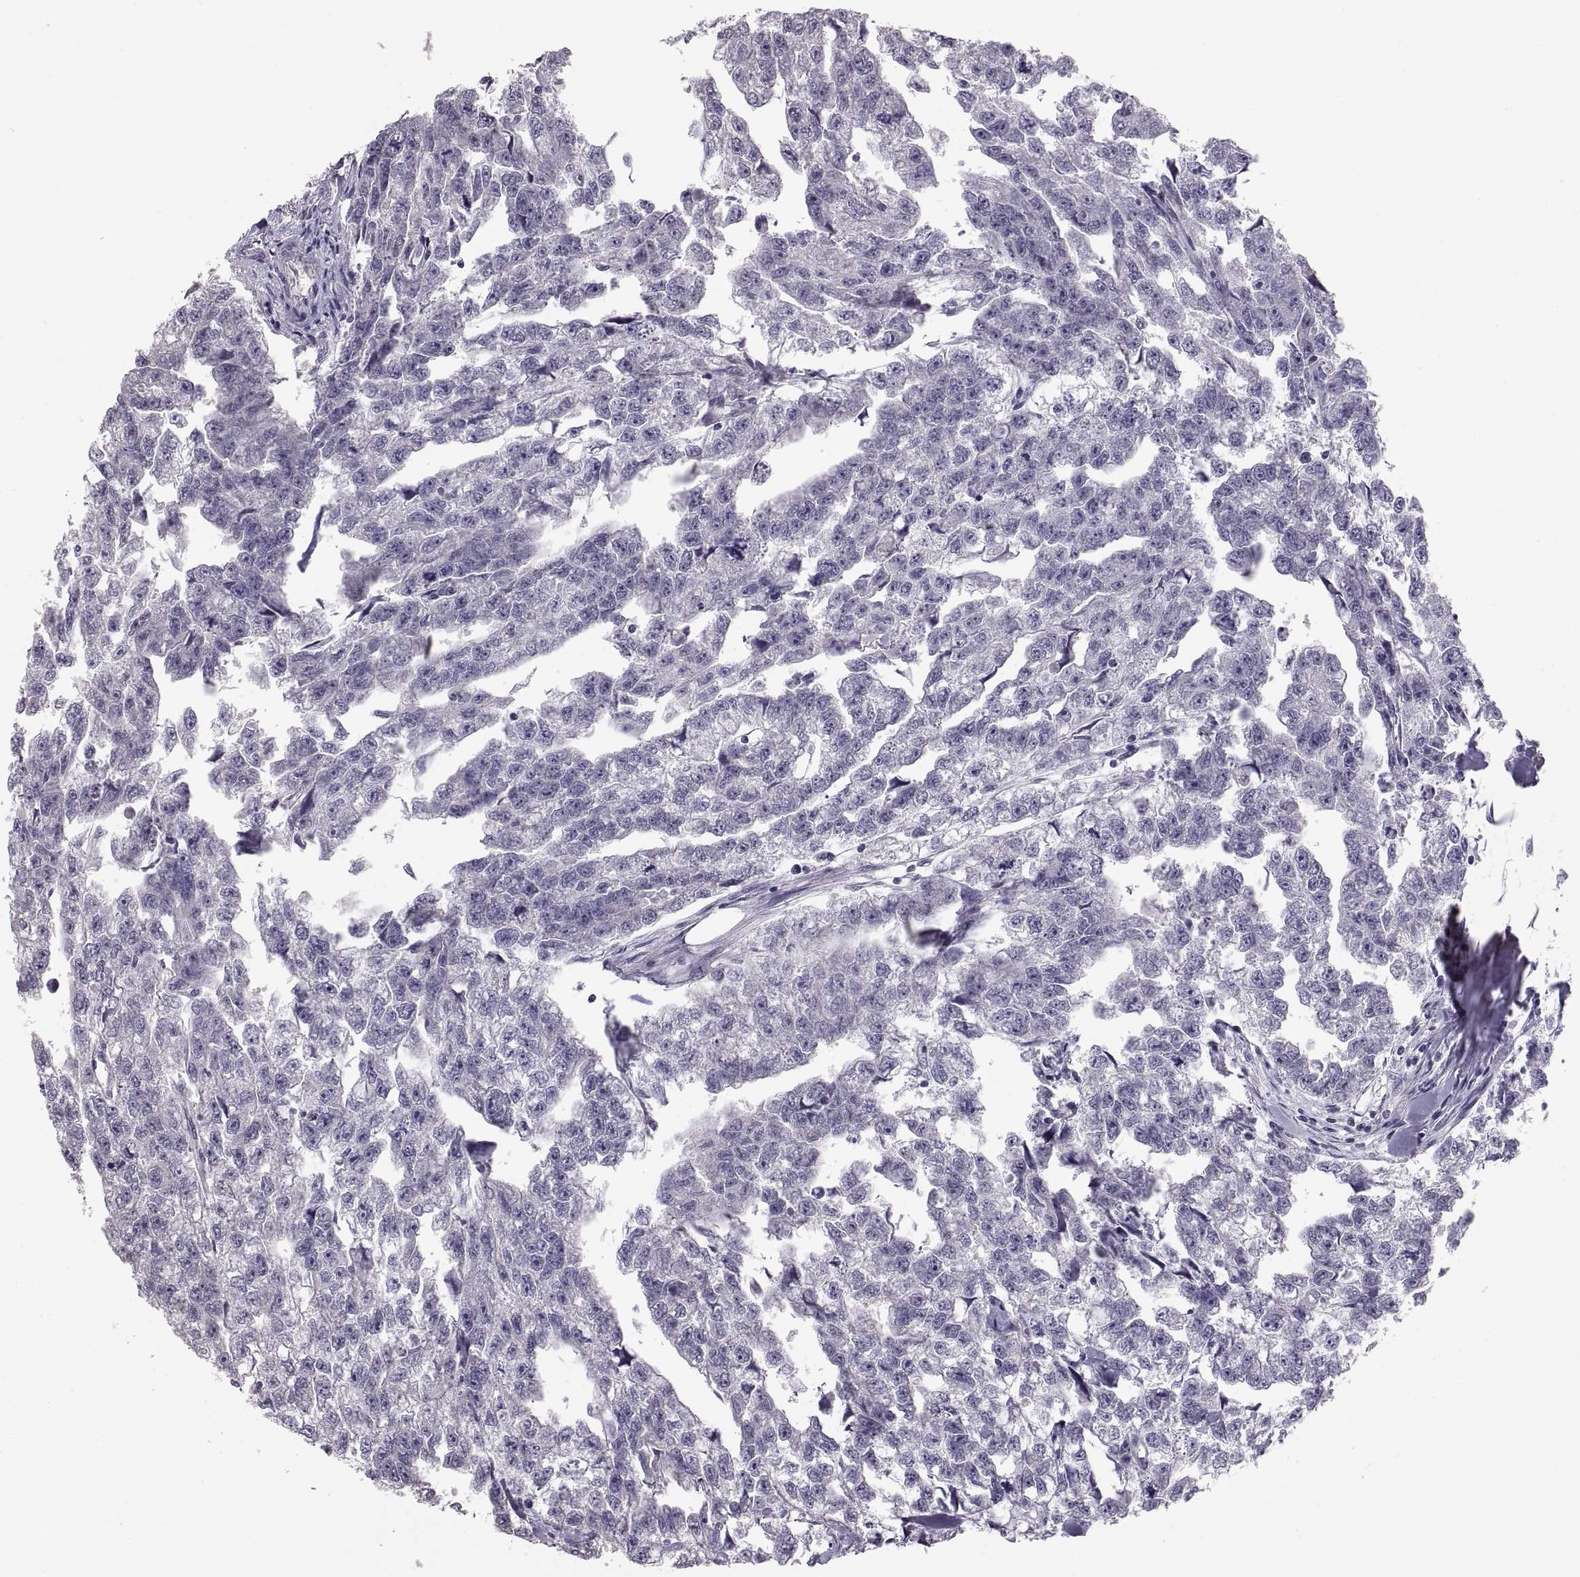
{"staining": {"intensity": "negative", "quantity": "none", "location": "none"}, "tissue": "testis cancer", "cell_type": "Tumor cells", "image_type": "cancer", "snomed": [{"axis": "morphology", "description": "Carcinoma, Embryonal, NOS"}, {"axis": "morphology", "description": "Teratoma, malignant, NOS"}, {"axis": "topography", "description": "Testis"}], "caption": "Immunohistochemistry of human embryonal carcinoma (testis) shows no positivity in tumor cells.", "gene": "PAX2", "patient": {"sex": "male", "age": 44}}